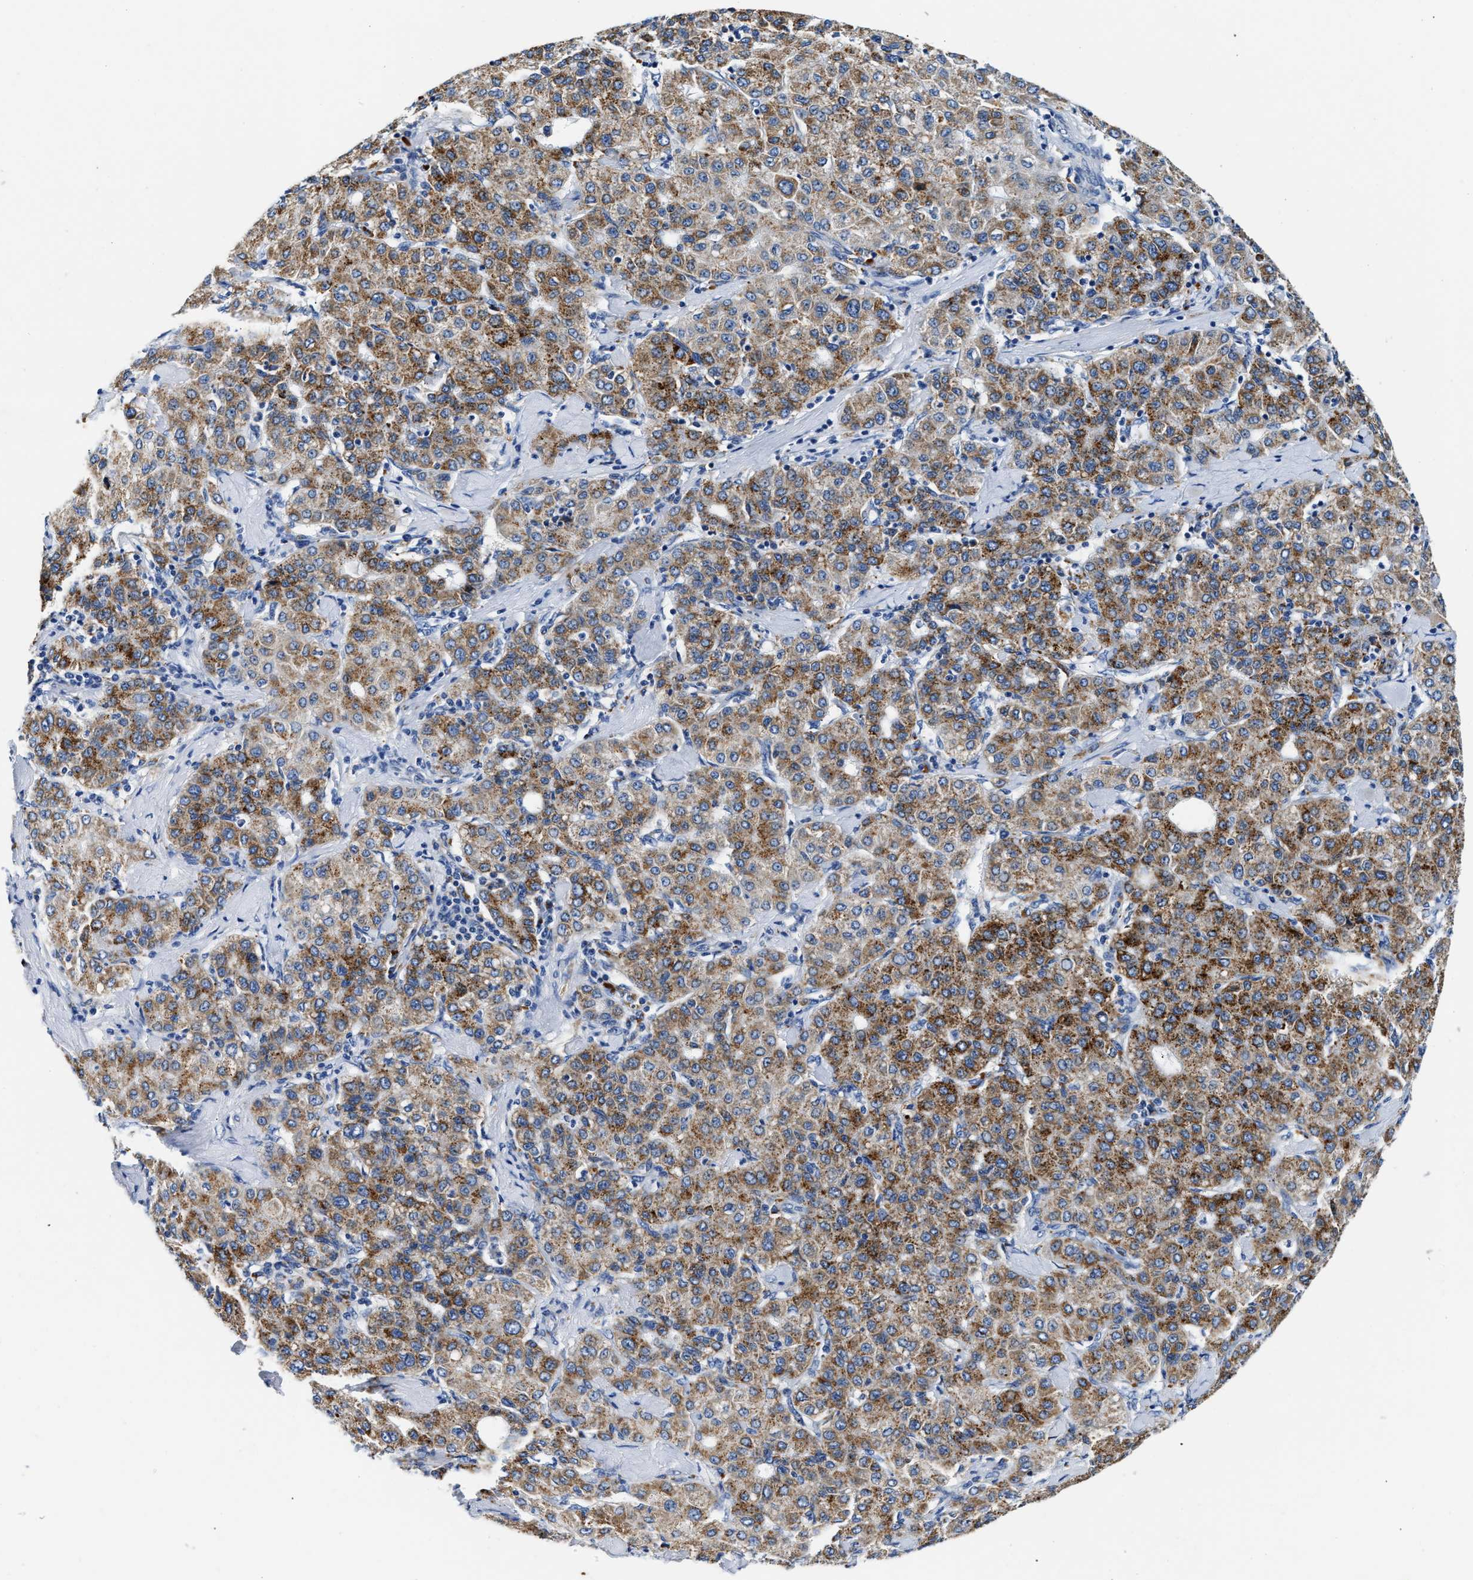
{"staining": {"intensity": "strong", "quantity": "25%-75%", "location": "cytoplasmic/membranous"}, "tissue": "liver cancer", "cell_type": "Tumor cells", "image_type": "cancer", "snomed": [{"axis": "morphology", "description": "Carcinoma, Hepatocellular, NOS"}, {"axis": "topography", "description": "Liver"}], "caption": "Immunohistochemical staining of hepatocellular carcinoma (liver) displays high levels of strong cytoplasmic/membranous protein positivity in approximately 25%-75% of tumor cells.", "gene": "ACADVL", "patient": {"sex": "male", "age": 65}}